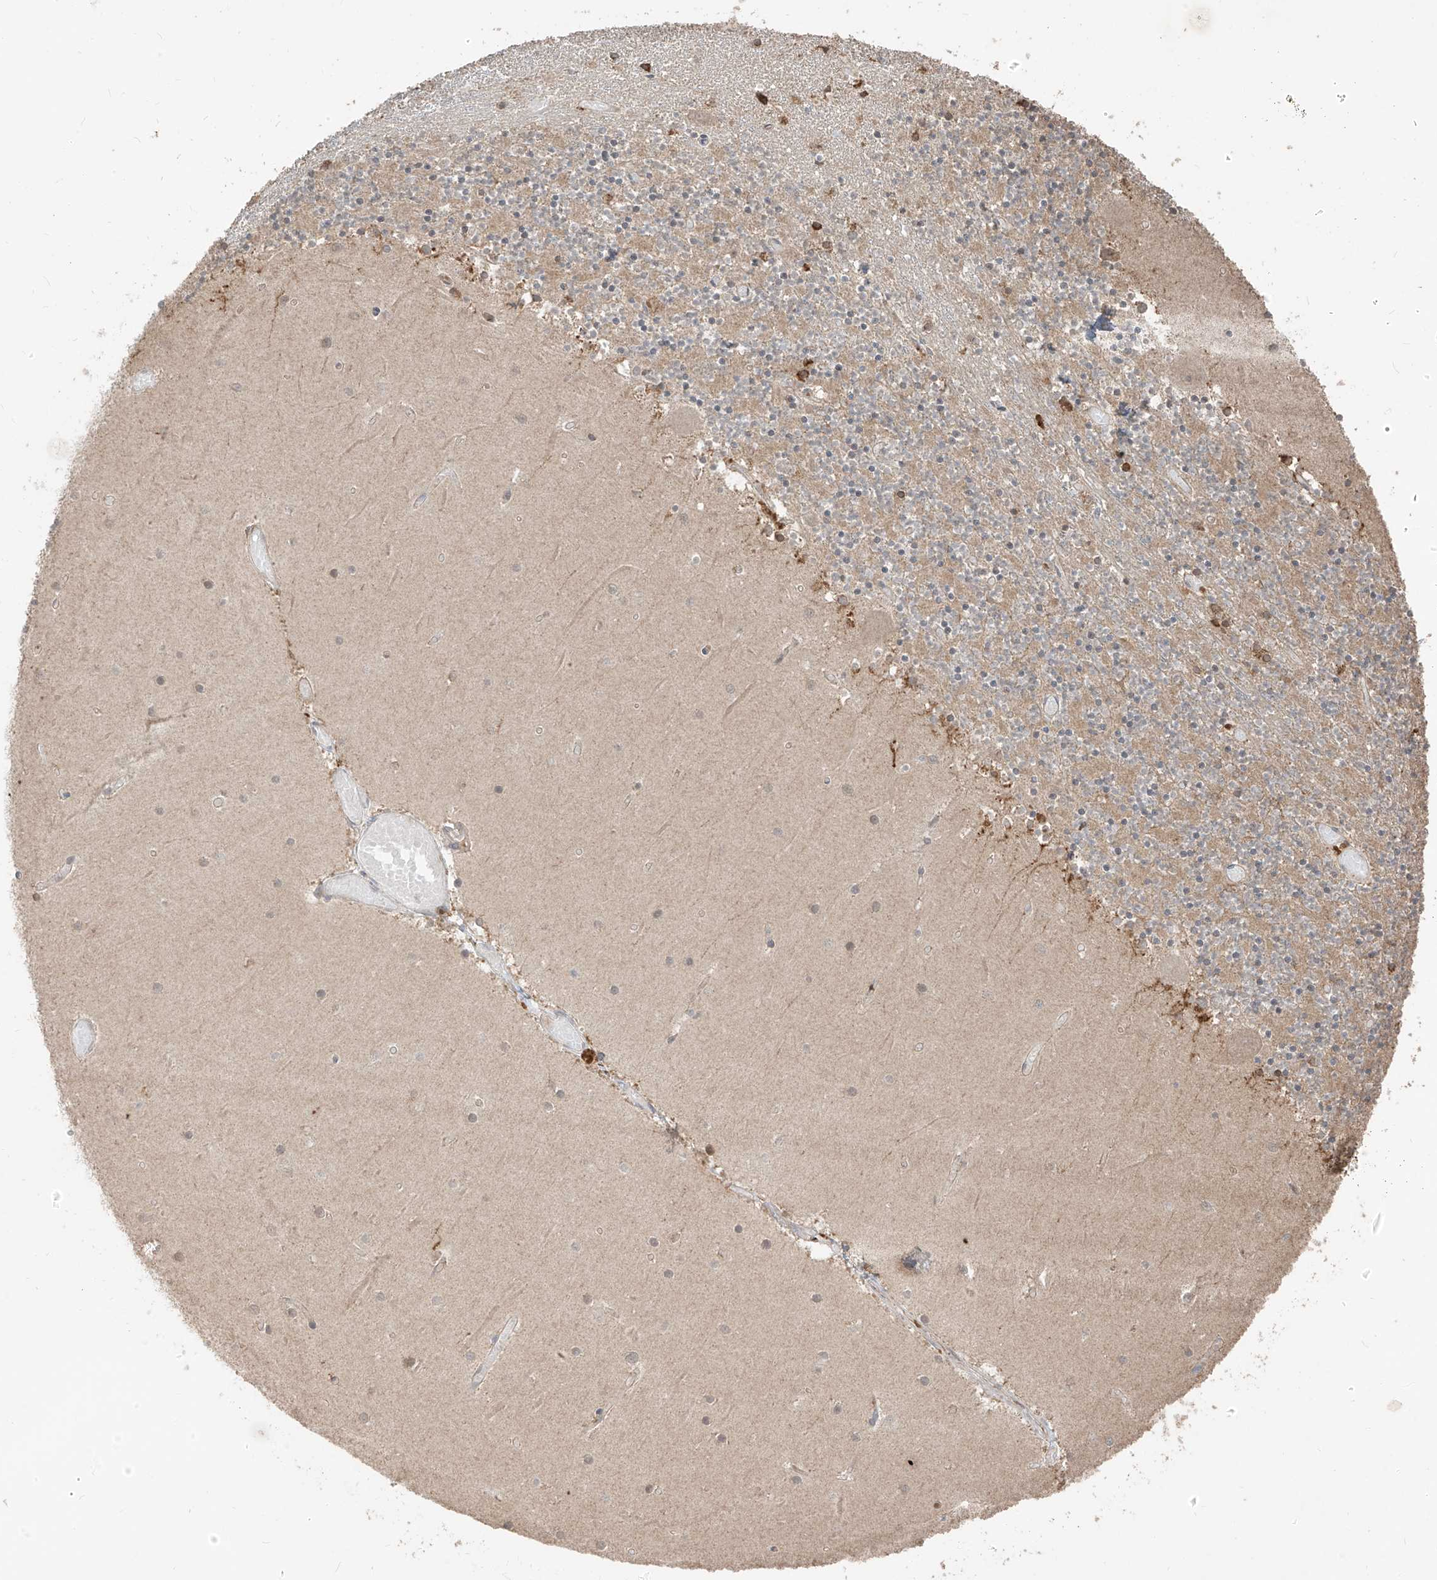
{"staining": {"intensity": "weak", "quantity": "25%-75%", "location": "cytoplasmic/membranous"}, "tissue": "cerebellum", "cell_type": "Cells in granular layer", "image_type": "normal", "snomed": [{"axis": "morphology", "description": "Normal tissue, NOS"}, {"axis": "topography", "description": "Cerebellum"}], "caption": "Benign cerebellum was stained to show a protein in brown. There is low levels of weak cytoplasmic/membranous positivity in approximately 25%-75% of cells in granular layer.", "gene": "COLGALT2", "patient": {"sex": "female", "age": 28}}